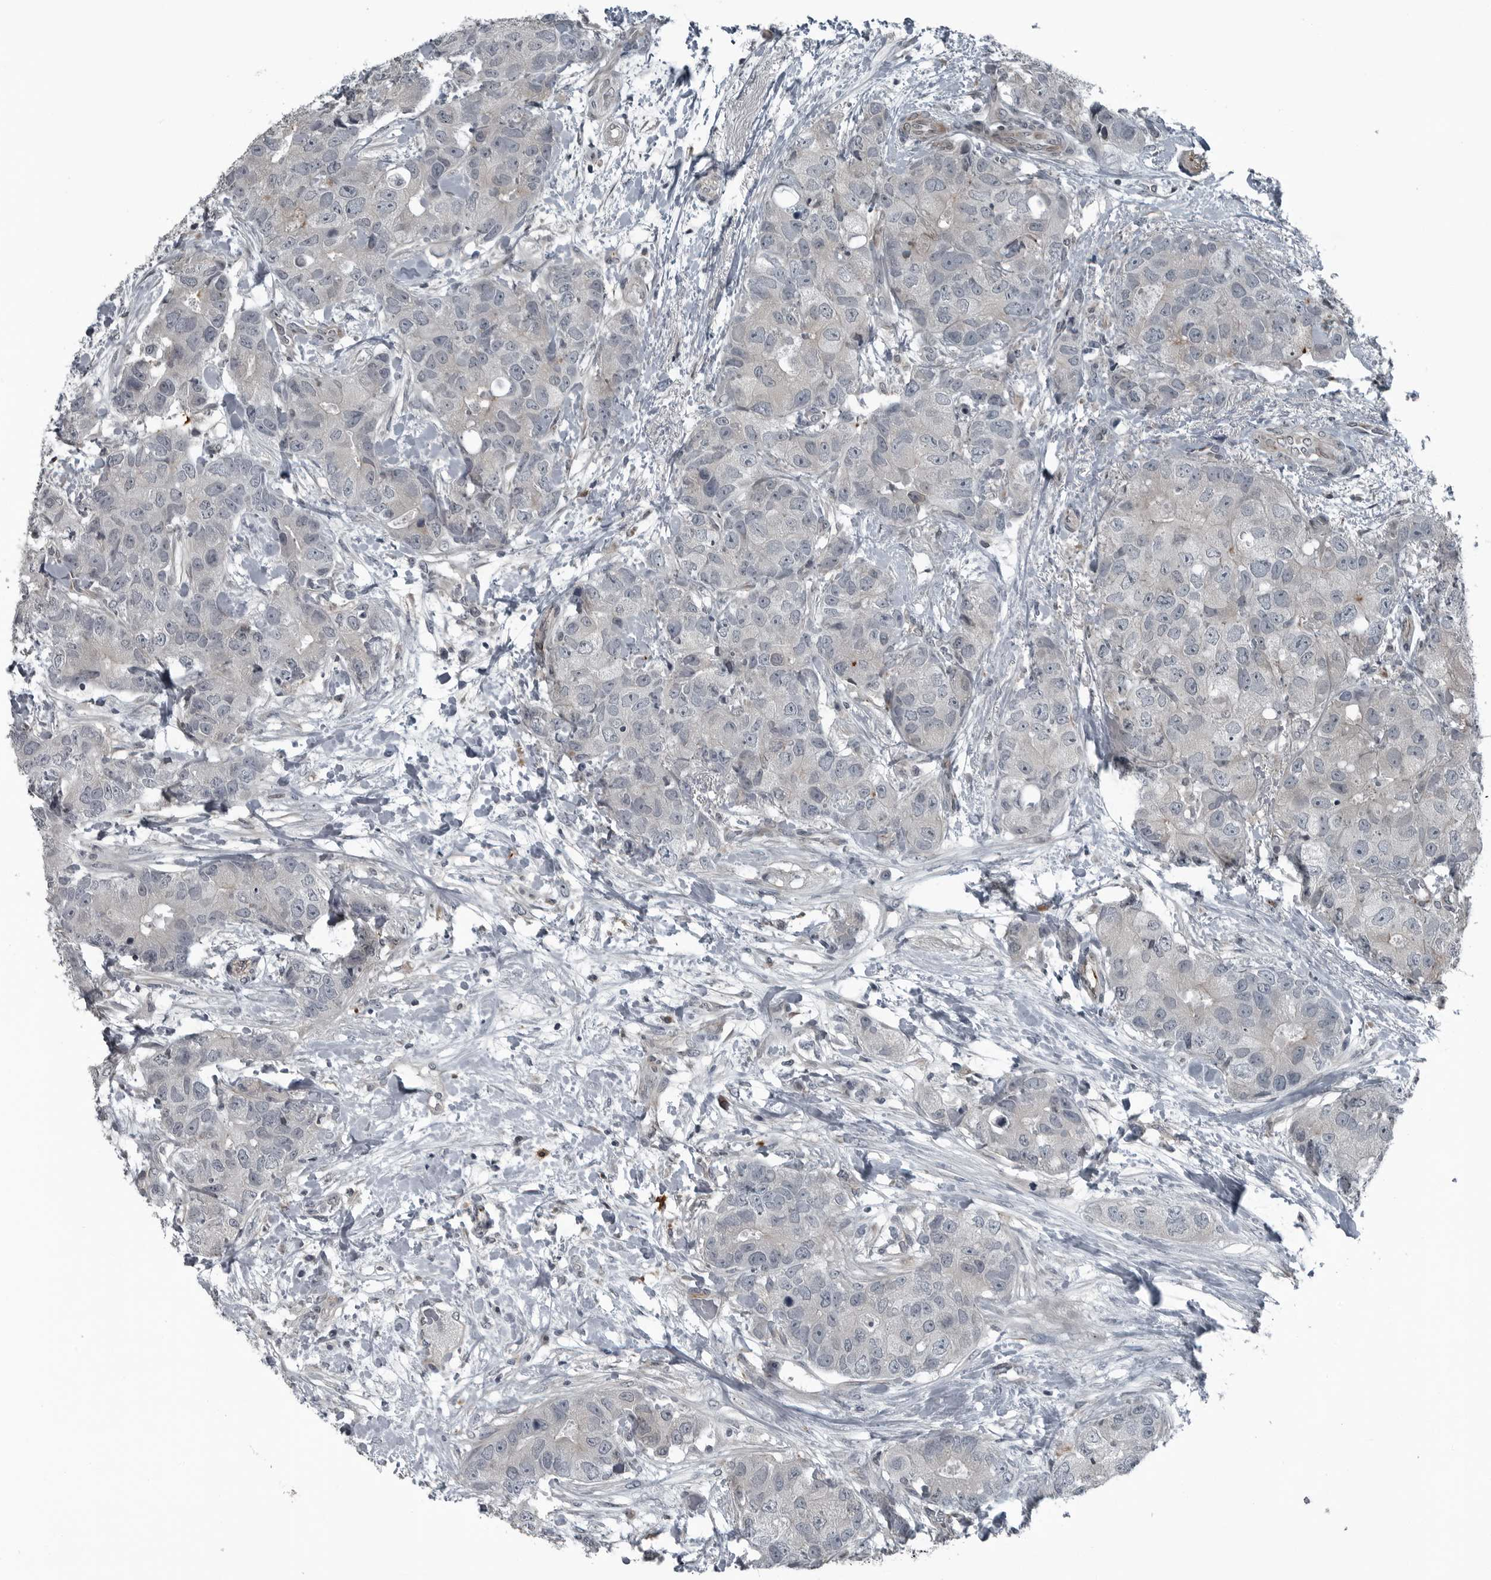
{"staining": {"intensity": "negative", "quantity": "none", "location": "none"}, "tissue": "breast cancer", "cell_type": "Tumor cells", "image_type": "cancer", "snomed": [{"axis": "morphology", "description": "Duct carcinoma"}, {"axis": "topography", "description": "Breast"}], "caption": "Immunohistochemistry (IHC) of human infiltrating ductal carcinoma (breast) exhibits no positivity in tumor cells.", "gene": "GAK", "patient": {"sex": "female", "age": 62}}